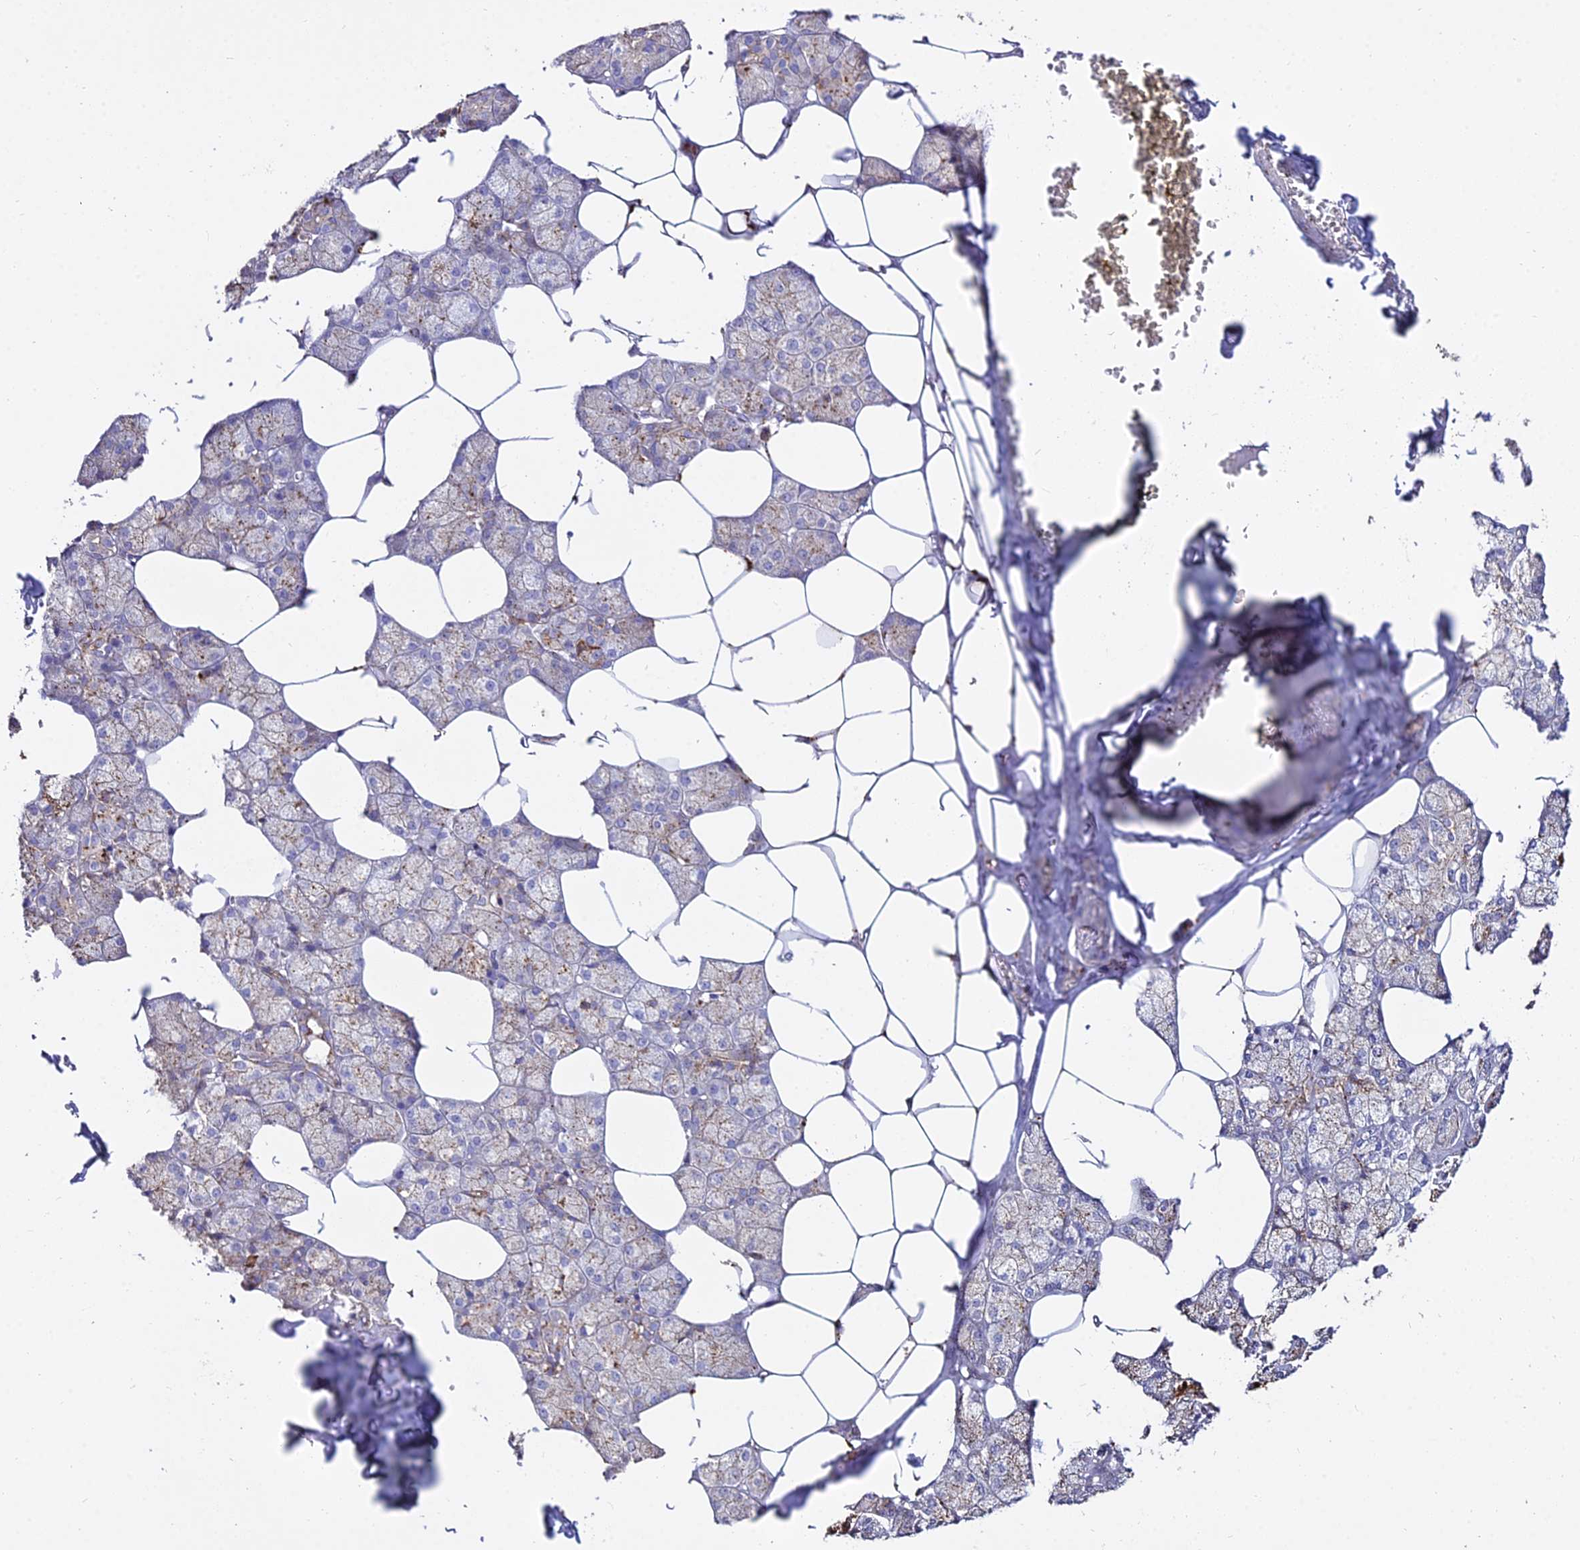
{"staining": {"intensity": "strong", "quantity": "25%-75%", "location": "cytoplasmic/membranous"}, "tissue": "salivary gland", "cell_type": "Glandular cells", "image_type": "normal", "snomed": [{"axis": "morphology", "description": "Normal tissue, NOS"}, {"axis": "topography", "description": "Salivary gland"}], "caption": "Immunohistochemistry (IHC) histopathology image of benign human salivary gland stained for a protein (brown), which reveals high levels of strong cytoplasmic/membranous expression in about 25%-75% of glandular cells.", "gene": "PNLIPRP3", "patient": {"sex": "male", "age": 62}}